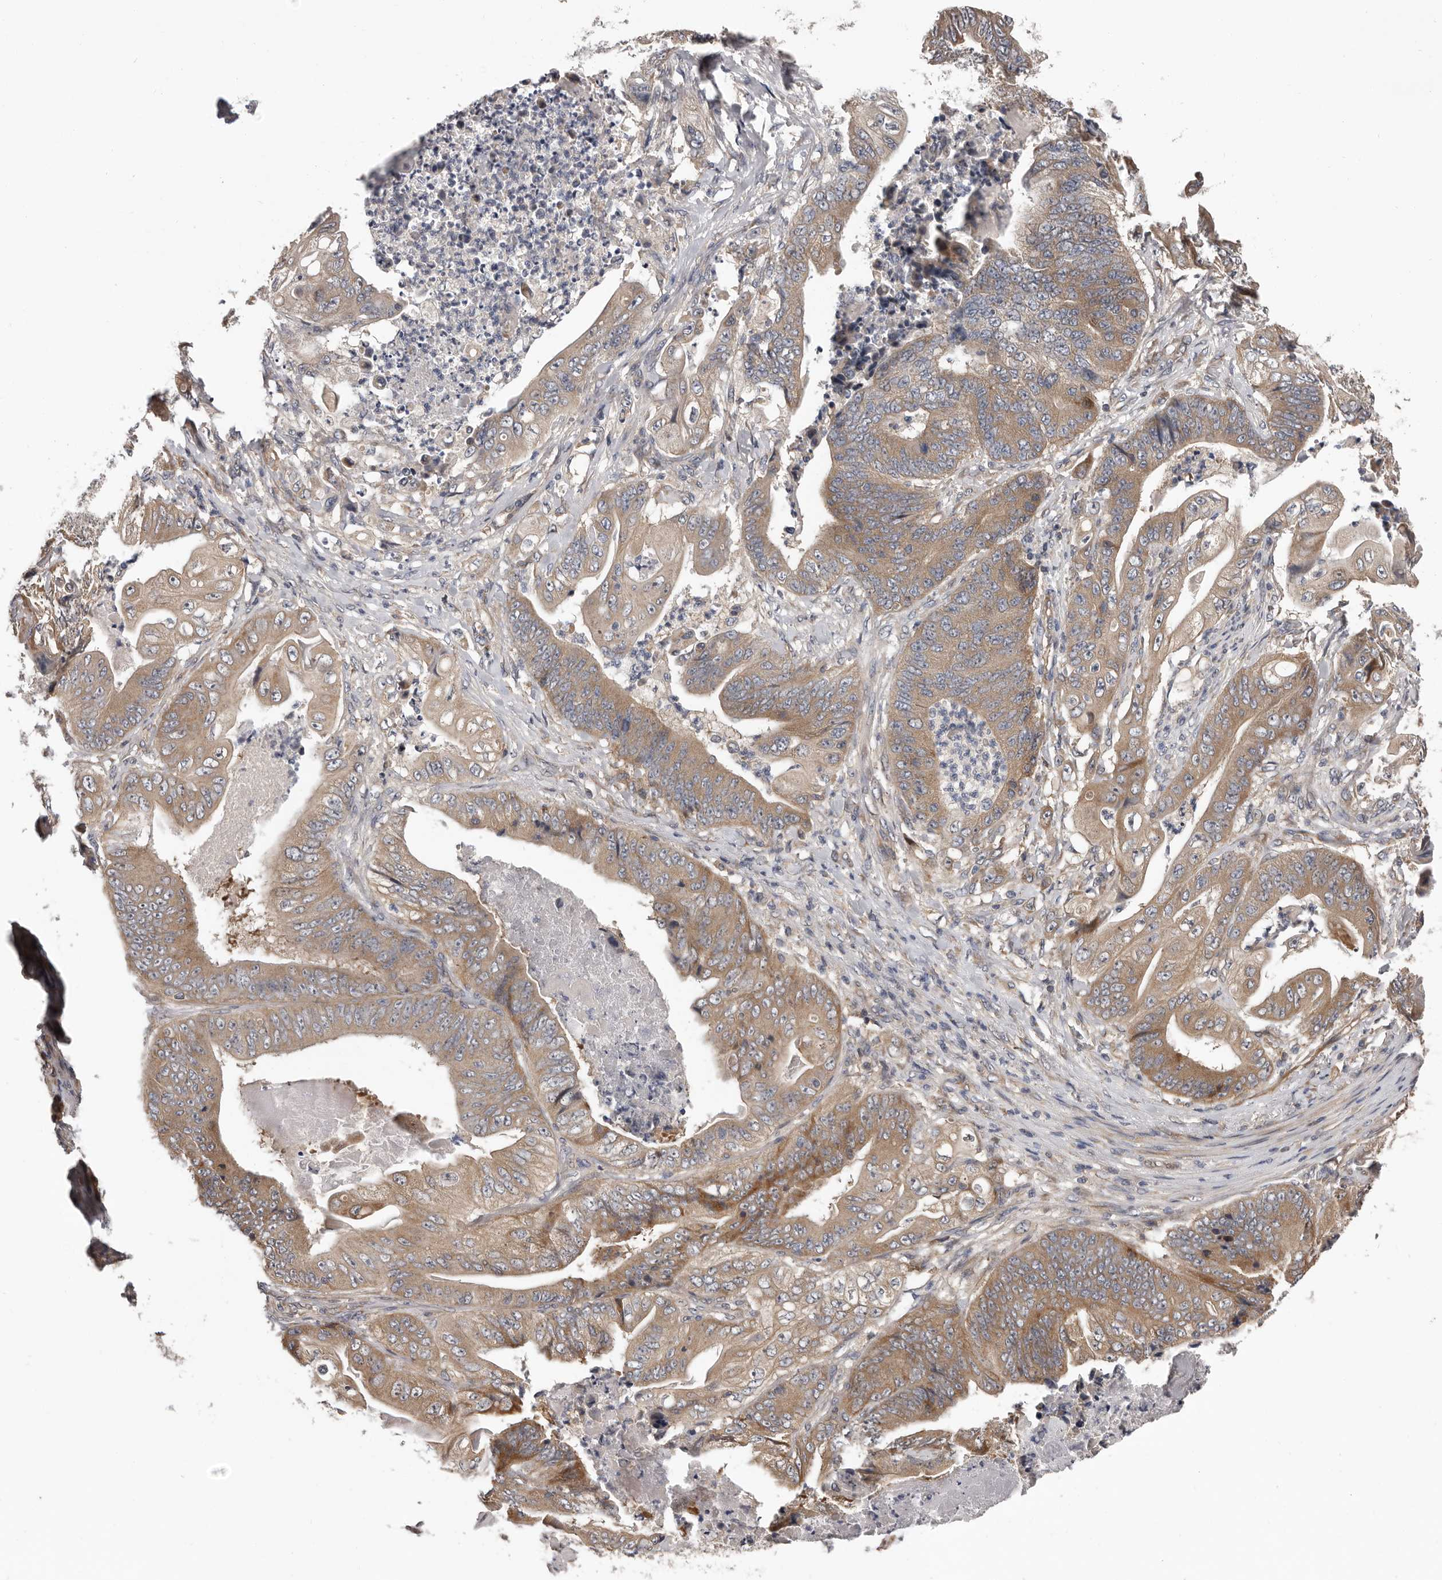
{"staining": {"intensity": "moderate", "quantity": ">75%", "location": "cytoplasmic/membranous"}, "tissue": "stomach cancer", "cell_type": "Tumor cells", "image_type": "cancer", "snomed": [{"axis": "morphology", "description": "Adenocarcinoma, NOS"}, {"axis": "topography", "description": "Stomach"}], "caption": "High-power microscopy captured an immunohistochemistry (IHC) histopathology image of stomach cancer, revealing moderate cytoplasmic/membranous staining in approximately >75% of tumor cells. The staining was performed using DAB, with brown indicating positive protein expression. Nuclei are stained blue with hematoxylin.", "gene": "VPS37A", "patient": {"sex": "female", "age": 73}}